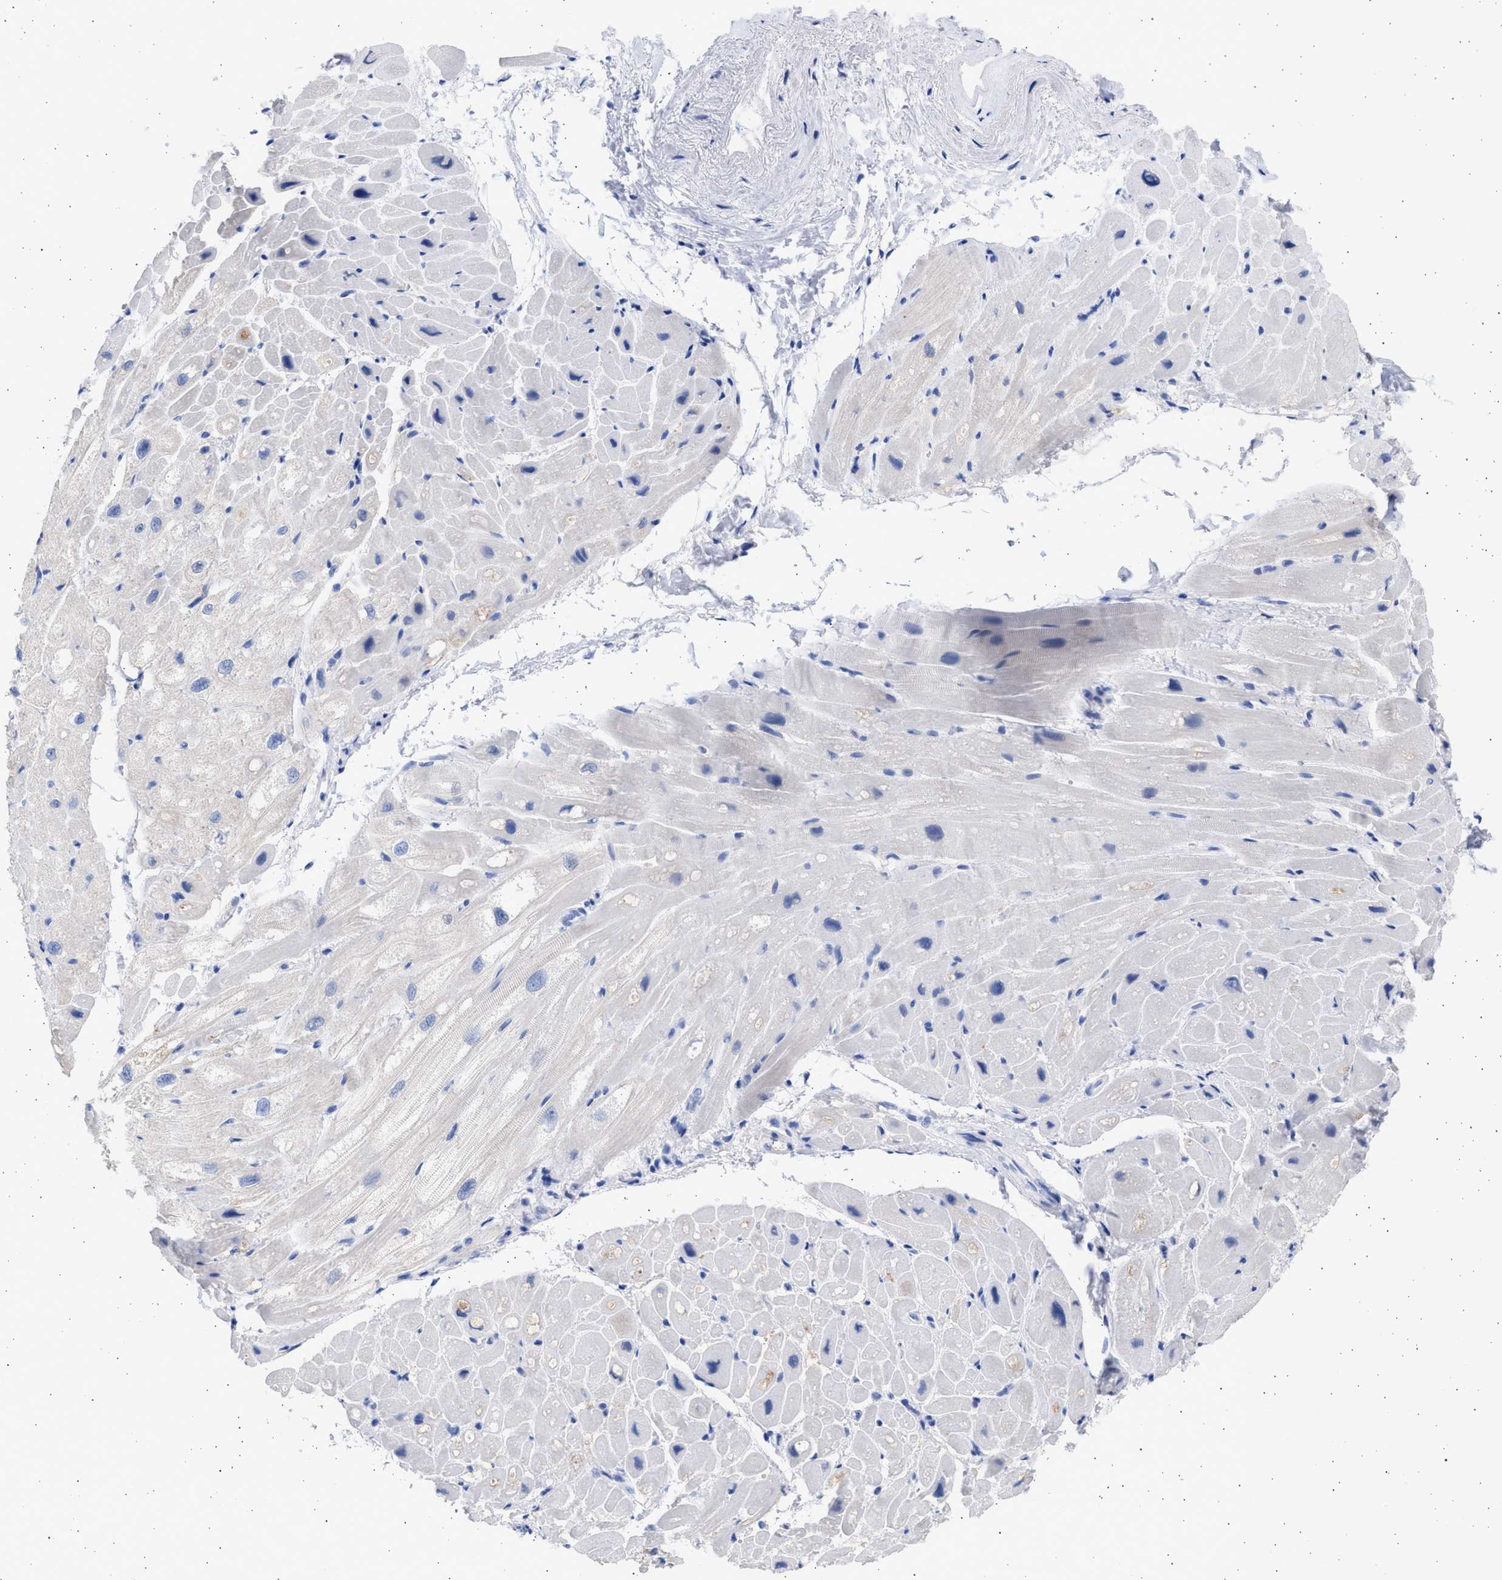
{"staining": {"intensity": "weak", "quantity": "<25%", "location": "cytoplasmic/membranous"}, "tissue": "heart muscle", "cell_type": "Cardiomyocytes", "image_type": "normal", "snomed": [{"axis": "morphology", "description": "Normal tissue, NOS"}, {"axis": "topography", "description": "Heart"}], "caption": "The photomicrograph reveals no staining of cardiomyocytes in normal heart muscle. (DAB immunohistochemistry (IHC) with hematoxylin counter stain).", "gene": "ALDOC", "patient": {"sex": "male", "age": 49}}